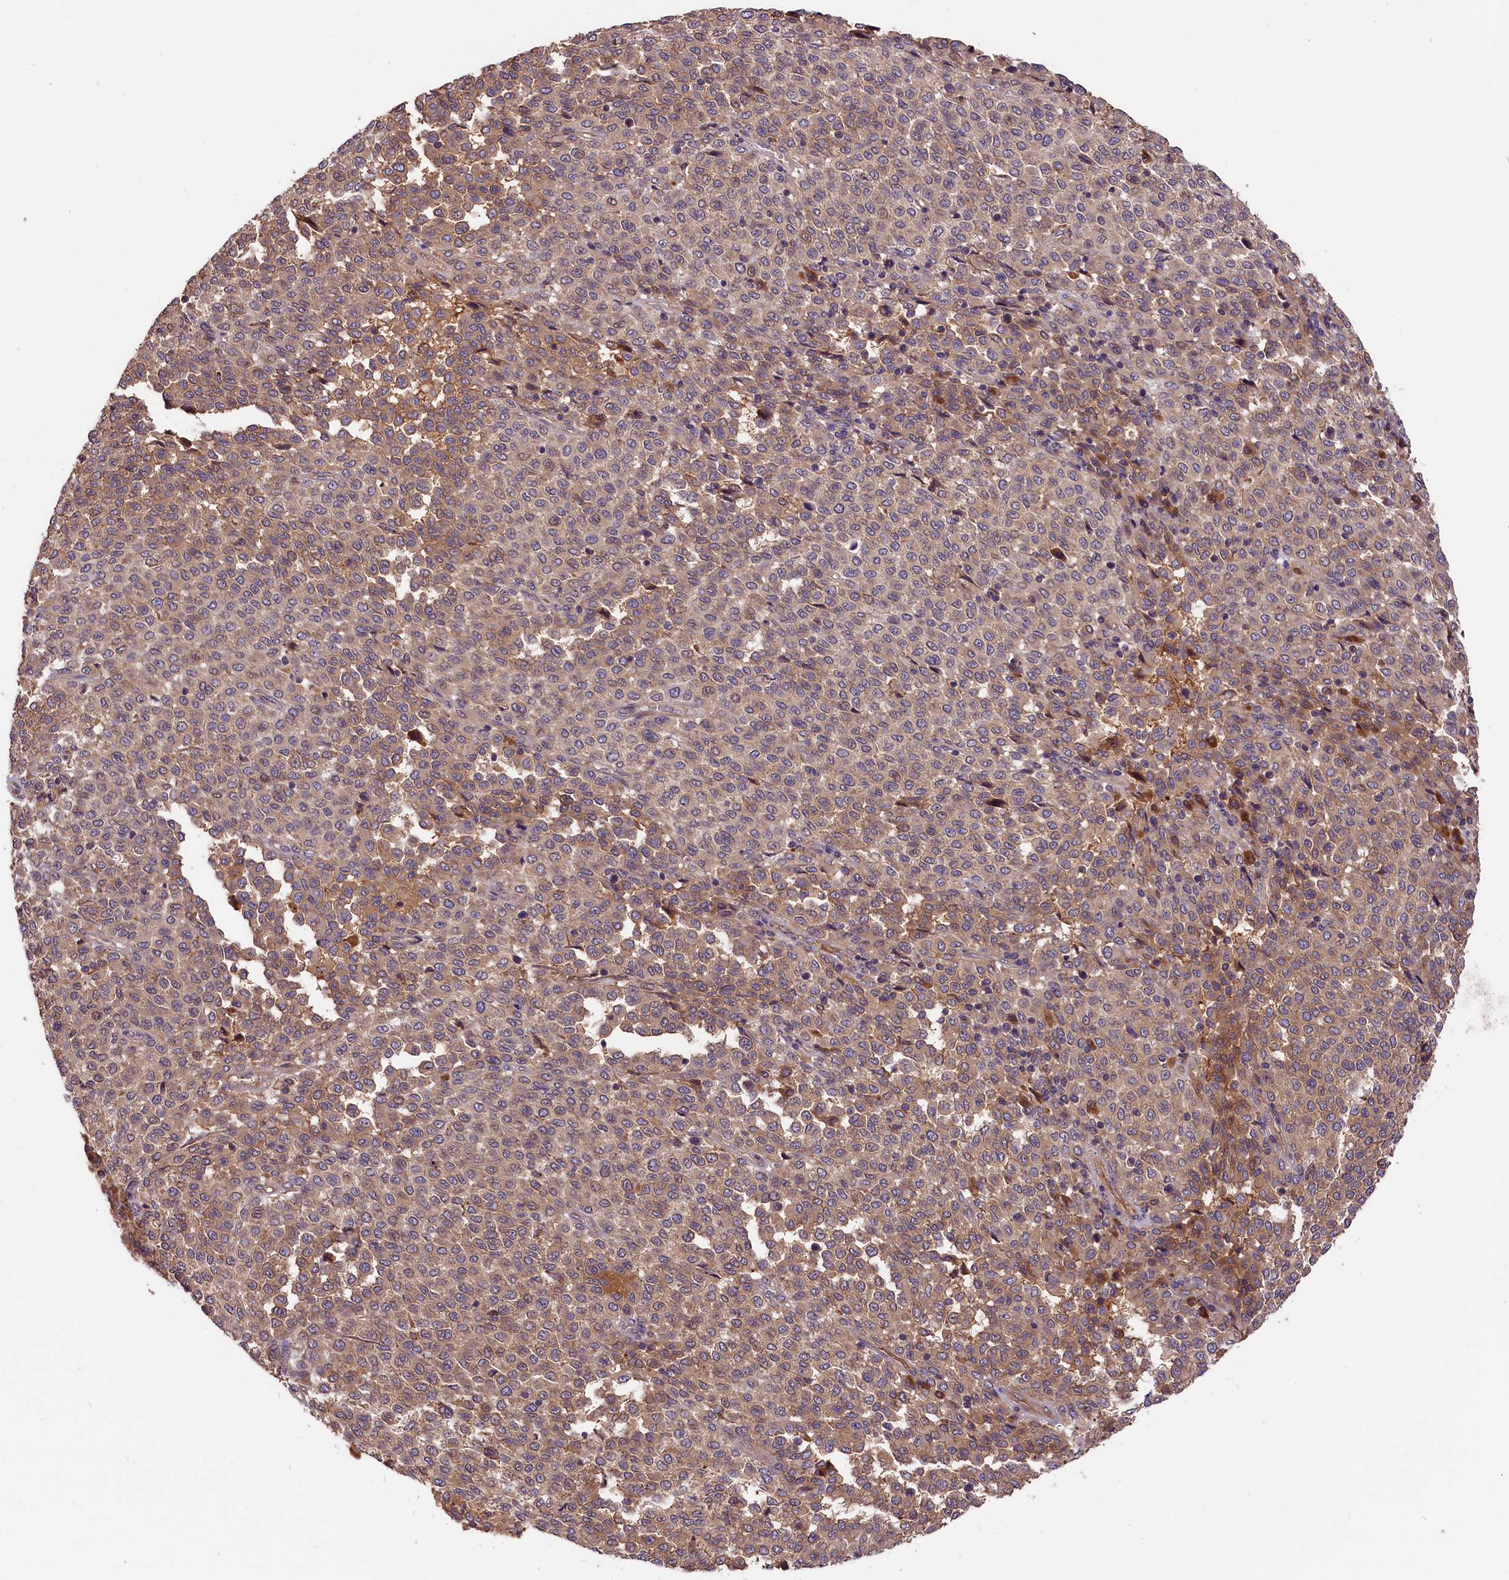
{"staining": {"intensity": "weak", "quantity": ">75%", "location": "cytoplasmic/membranous"}, "tissue": "melanoma", "cell_type": "Tumor cells", "image_type": "cancer", "snomed": [{"axis": "morphology", "description": "Malignant melanoma, Metastatic site"}, {"axis": "topography", "description": "Pancreas"}], "caption": "Immunohistochemical staining of melanoma reveals weak cytoplasmic/membranous protein expression in approximately >75% of tumor cells.", "gene": "SETD6", "patient": {"sex": "female", "age": 30}}